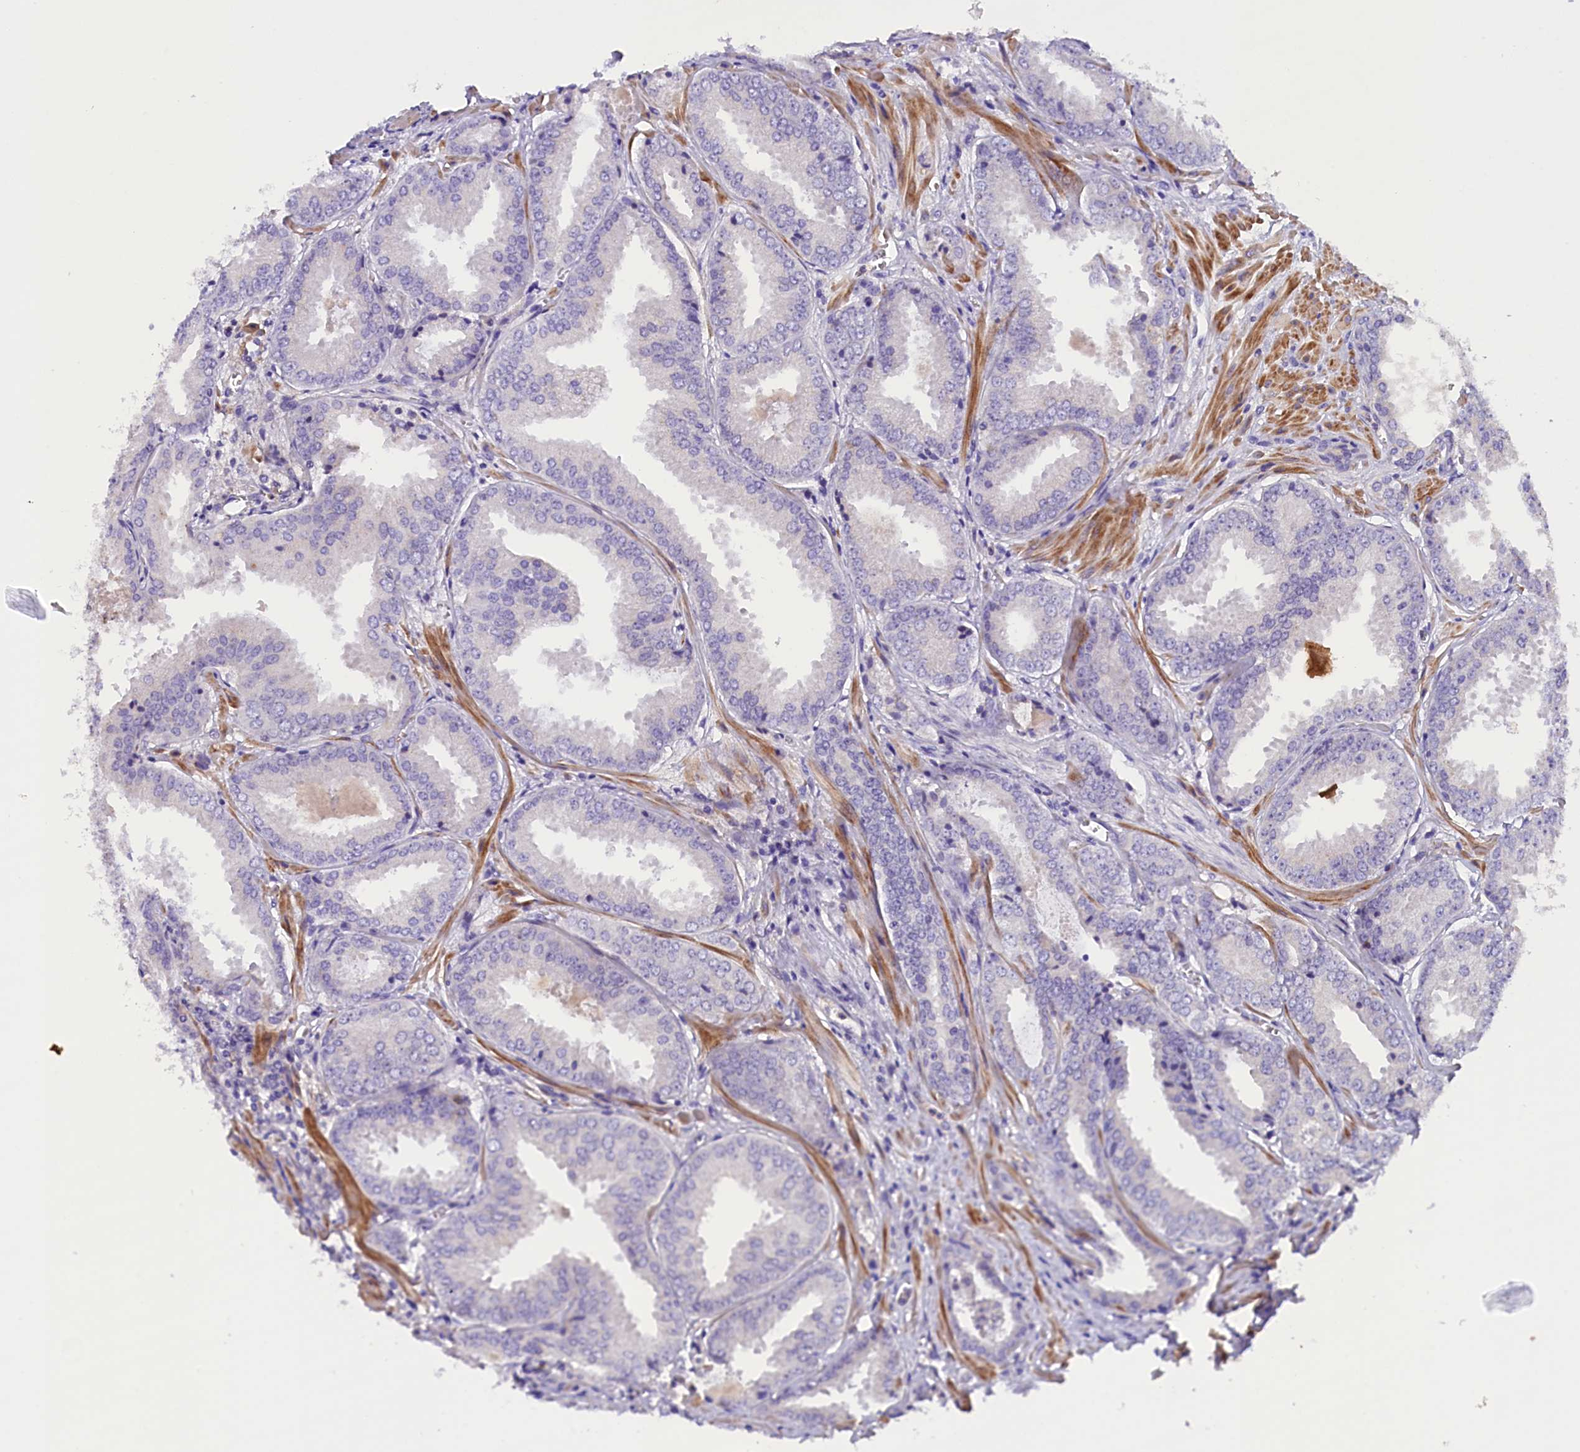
{"staining": {"intensity": "negative", "quantity": "none", "location": "none"}, "tissue": "prostate cancer", "cell_type": "Tumor cells", "image_type": "cancer", "snomed": [{"axis": "morphology", "description": "Adenocarcinoma, Low grade"}, {"axis": "topography", "description": "Prostate"}], "caption": "A micrograph of prostate cancer (low-grade adenocarcinoma) stained for a protein reveals no brown staining in tumor cells.", "gene": "MEX3B", "patient": {"sex": "male", "age": 67}}